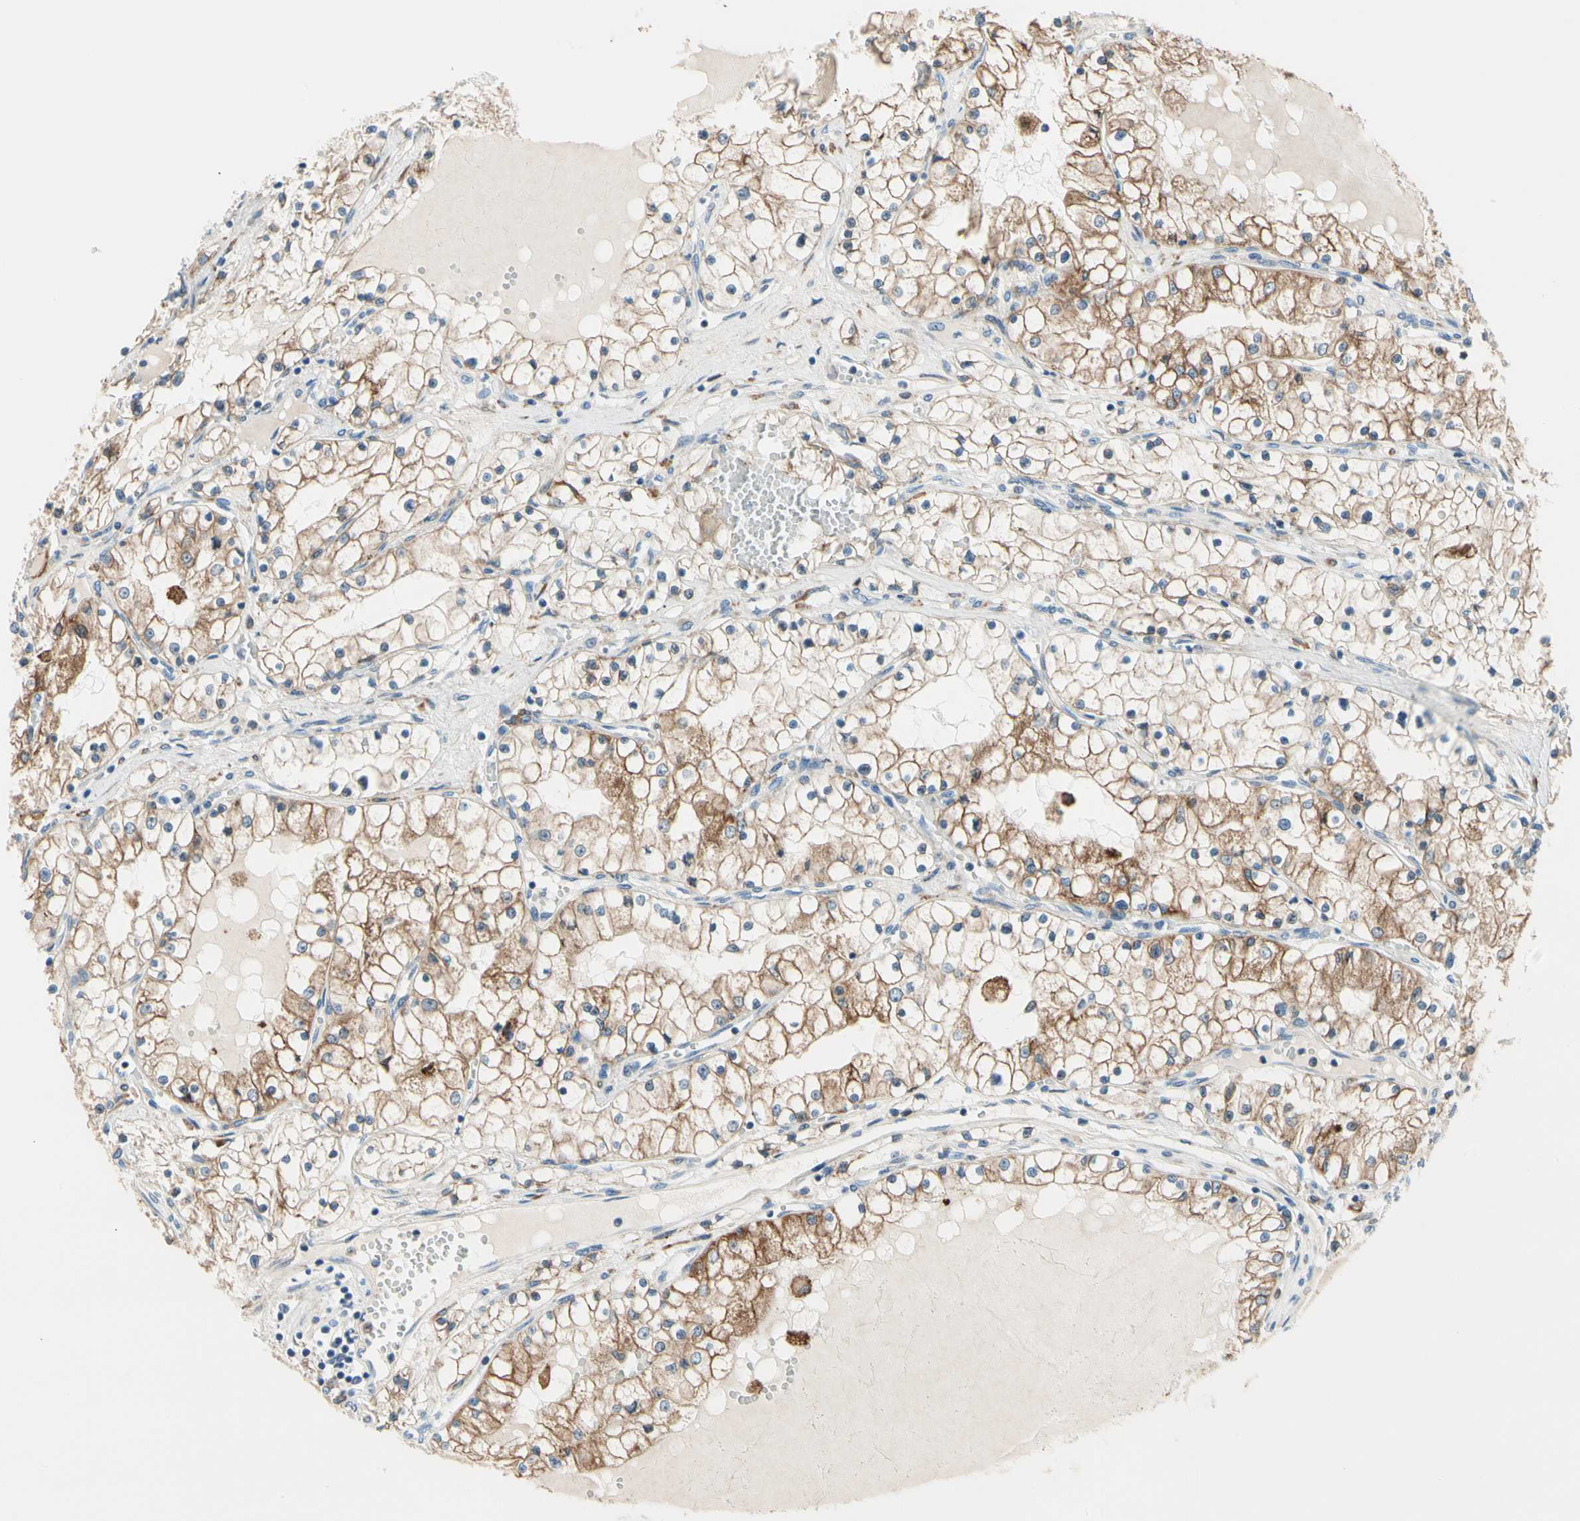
{"staining": {"intensity": "moderate", "quantity": "25%-75%", "location": "cytoplasmic/membranous"}, "tissue": "renal cancer", "cell_type": "Tumor cells", "image_type": "cancer", "snomed": [{"axis": "morphology", "description": "Adenocarcinoma, NOS"}, {"axis": "topography", "description": "Kidney"}], "caption": "A brown stain highlights moderate cytoplasmic/membranous positivity of a protein in renal adenocarcinoma tumor cells.", "gene": "LRPAP1", "patient": {"sex": "male", "age": 68}}